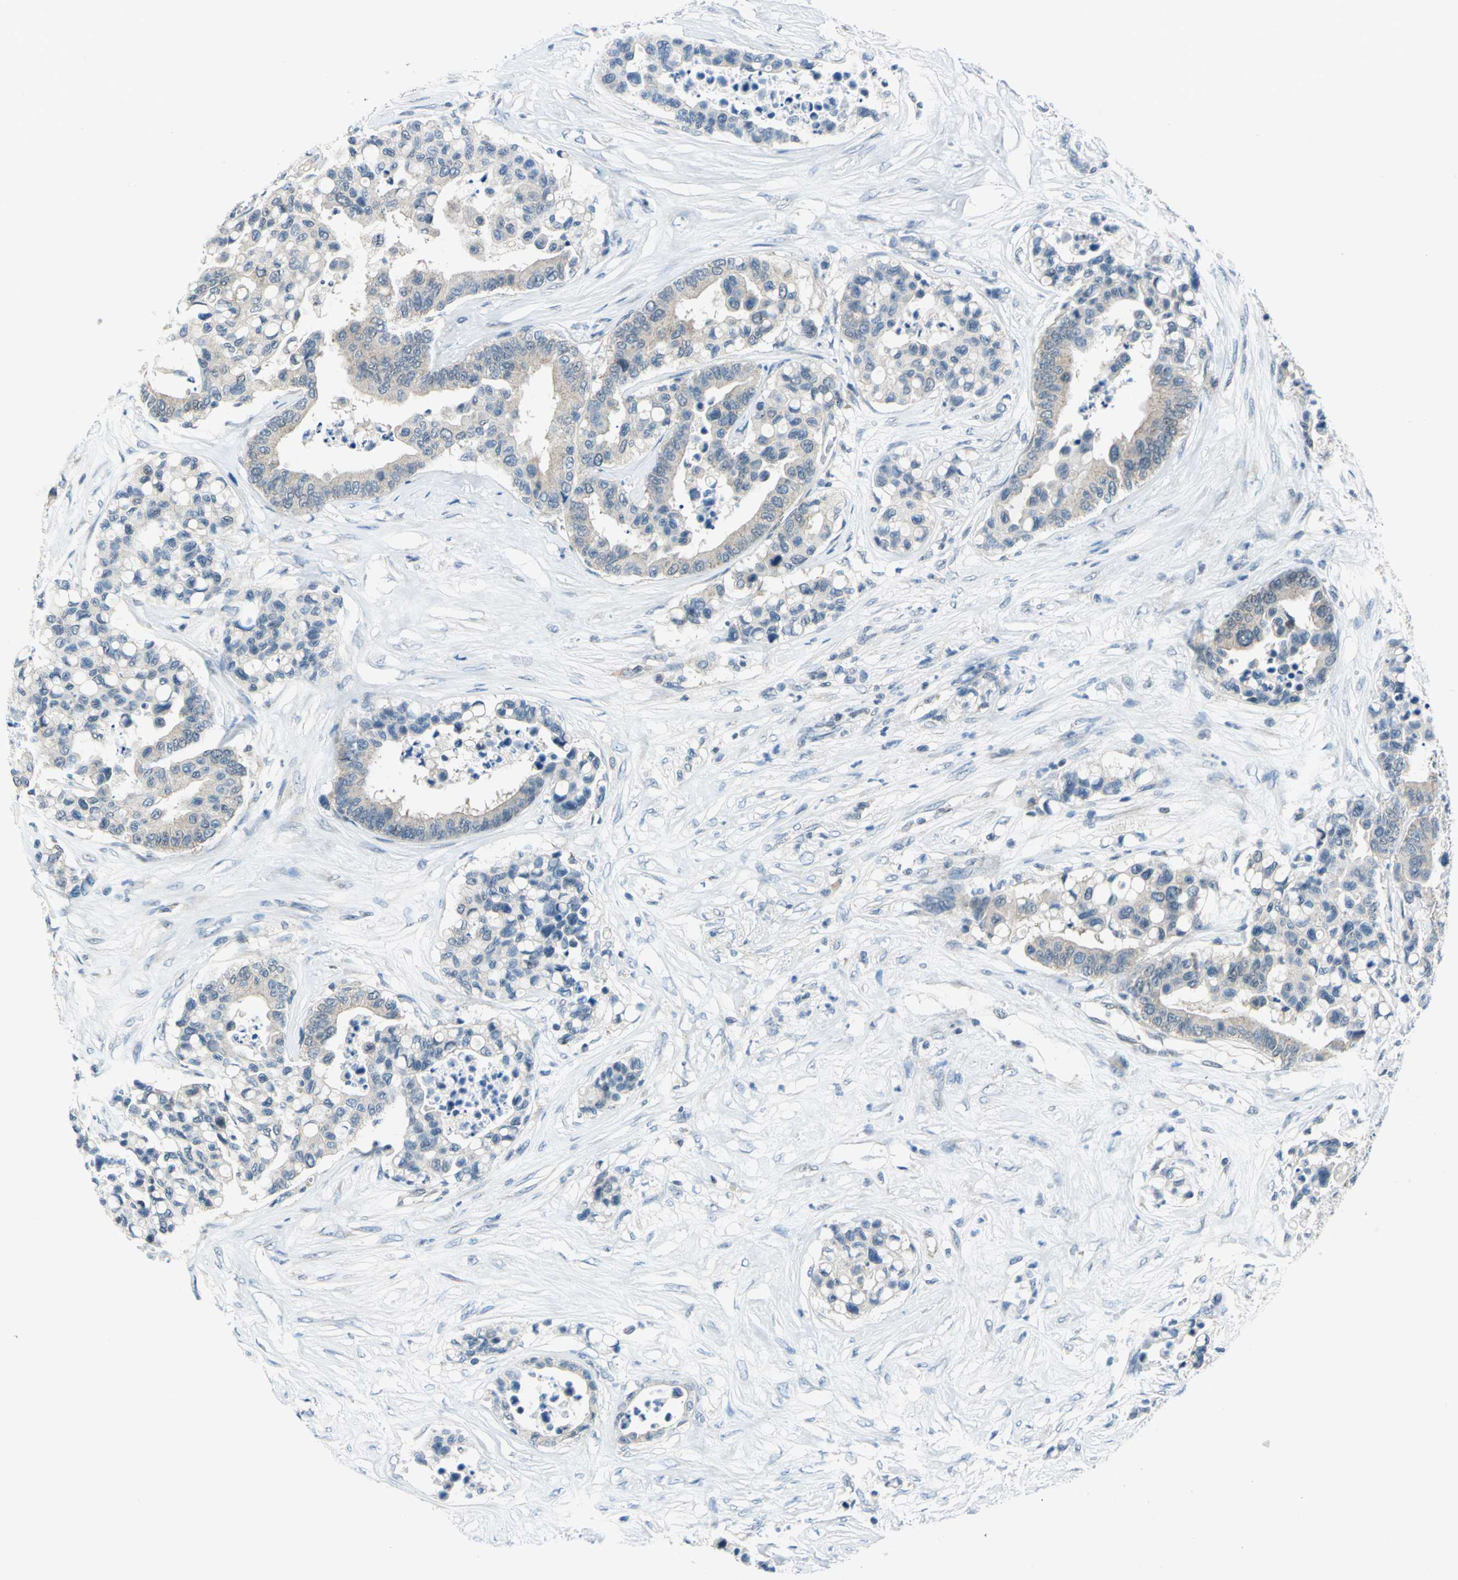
{"staining": {"intensity": "weak", "quantity": ">75%", "location": "cytoplasmic/membranous"}, "tissue": "colorectal cancer", "cell_type": "Tumor cells", "image_type": "cancer", "snomed": [{"axis": "morphology", "description": "Adenocarcinoma, NOS"}, {"axis": "topography", "description": "Colon"}], "caption": "Immunohistochemistry (IHC) of adenocarcinoma (colorectal) reveals low levels of weak cytoplasmic/membranous expression in approximately >75% of tumor cells.", "gene": "PIN1", "patient": {"sex": "male", "age": 82}}